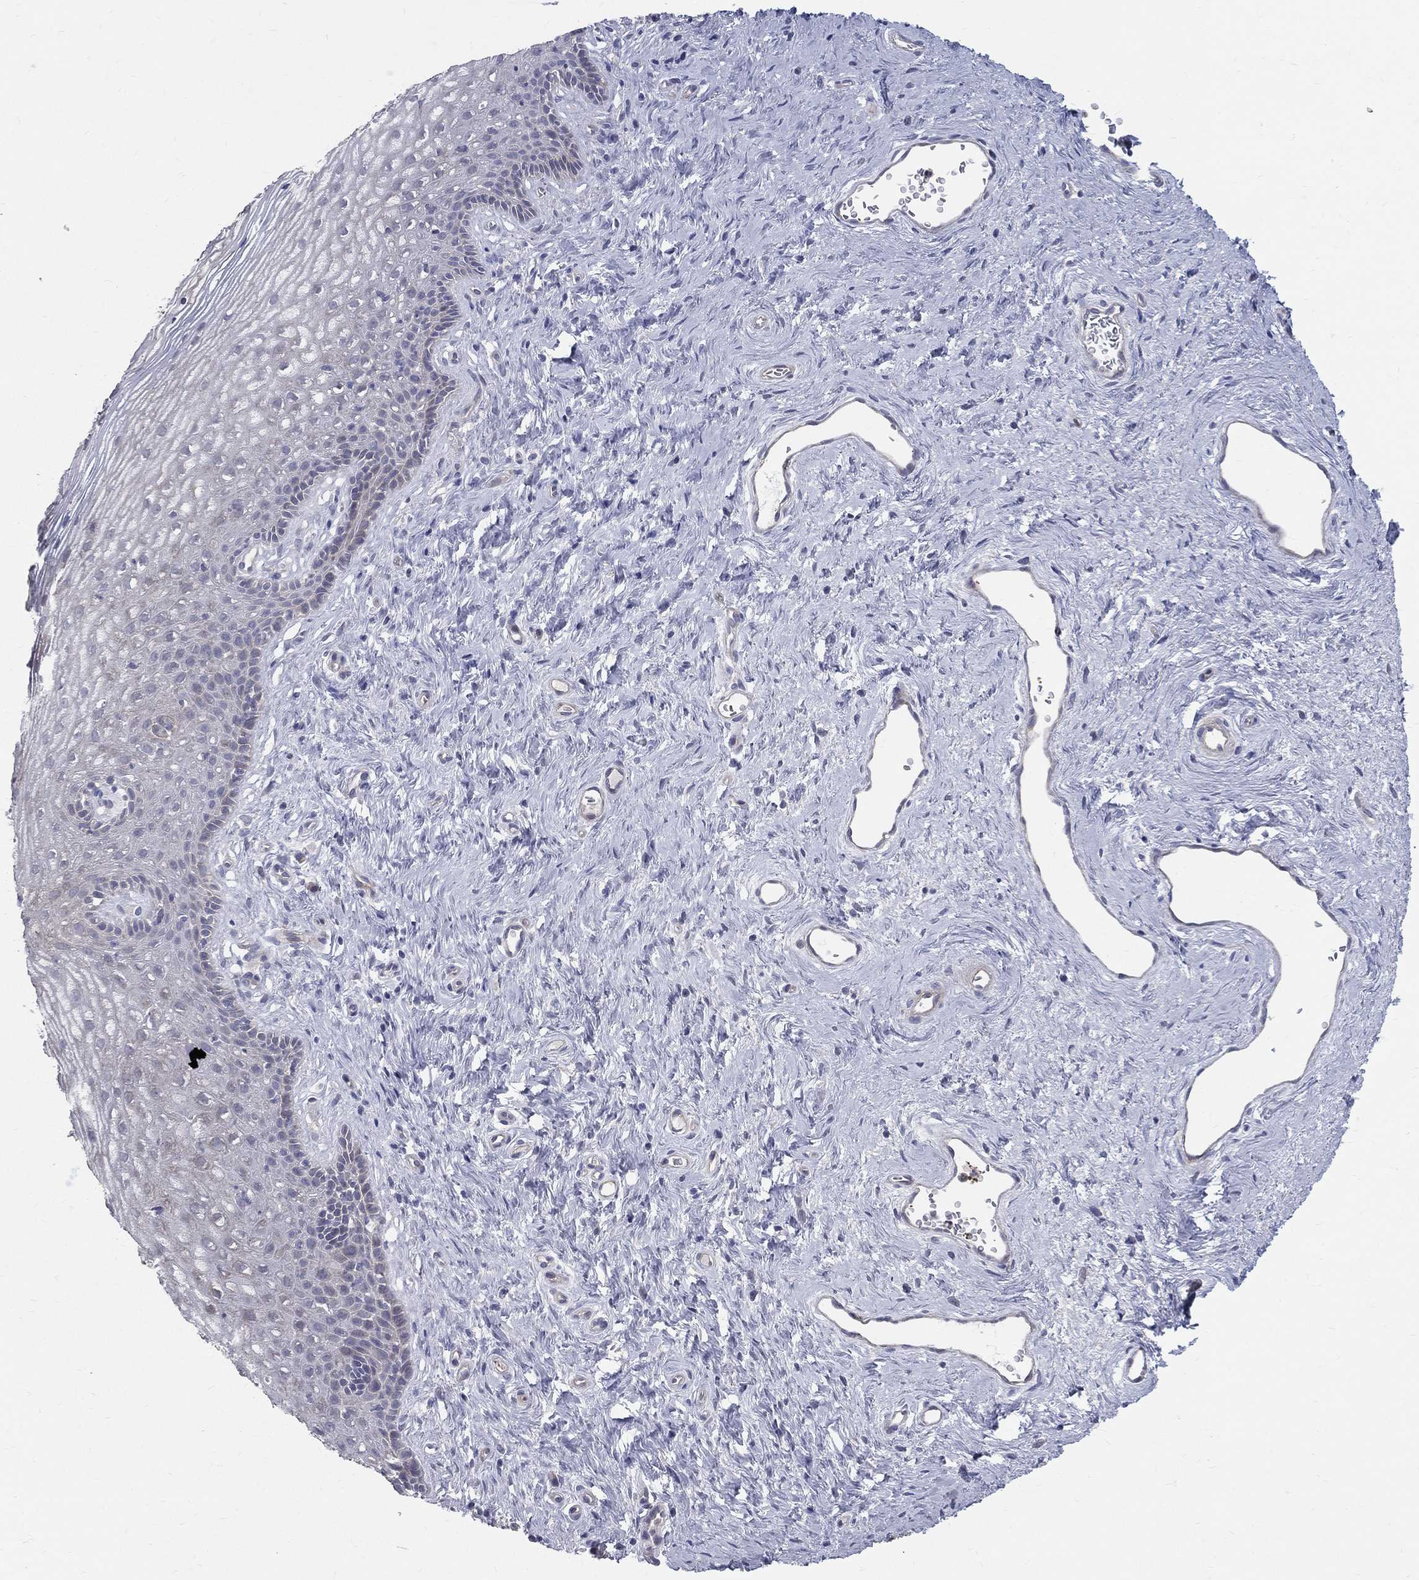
{"staining": {"intensity": "negative", "quantity": "none", "location": "none"}, "tissue": "vagina", "cell_type": "Squamous epithelial cells", "image_type": "normal", "snomed": [{"axis": "morphology", "description": "Normal tissue, NOS"}, {"axis": "topography", "description": "Vagina"}], "caption": "Vagina stained for a protein using immunohistochemistry (IHC) demonstrates no staining squamous epithelial cells.", "gene": "POMZP3", "patient": {"sex": "female", "age": 45}}